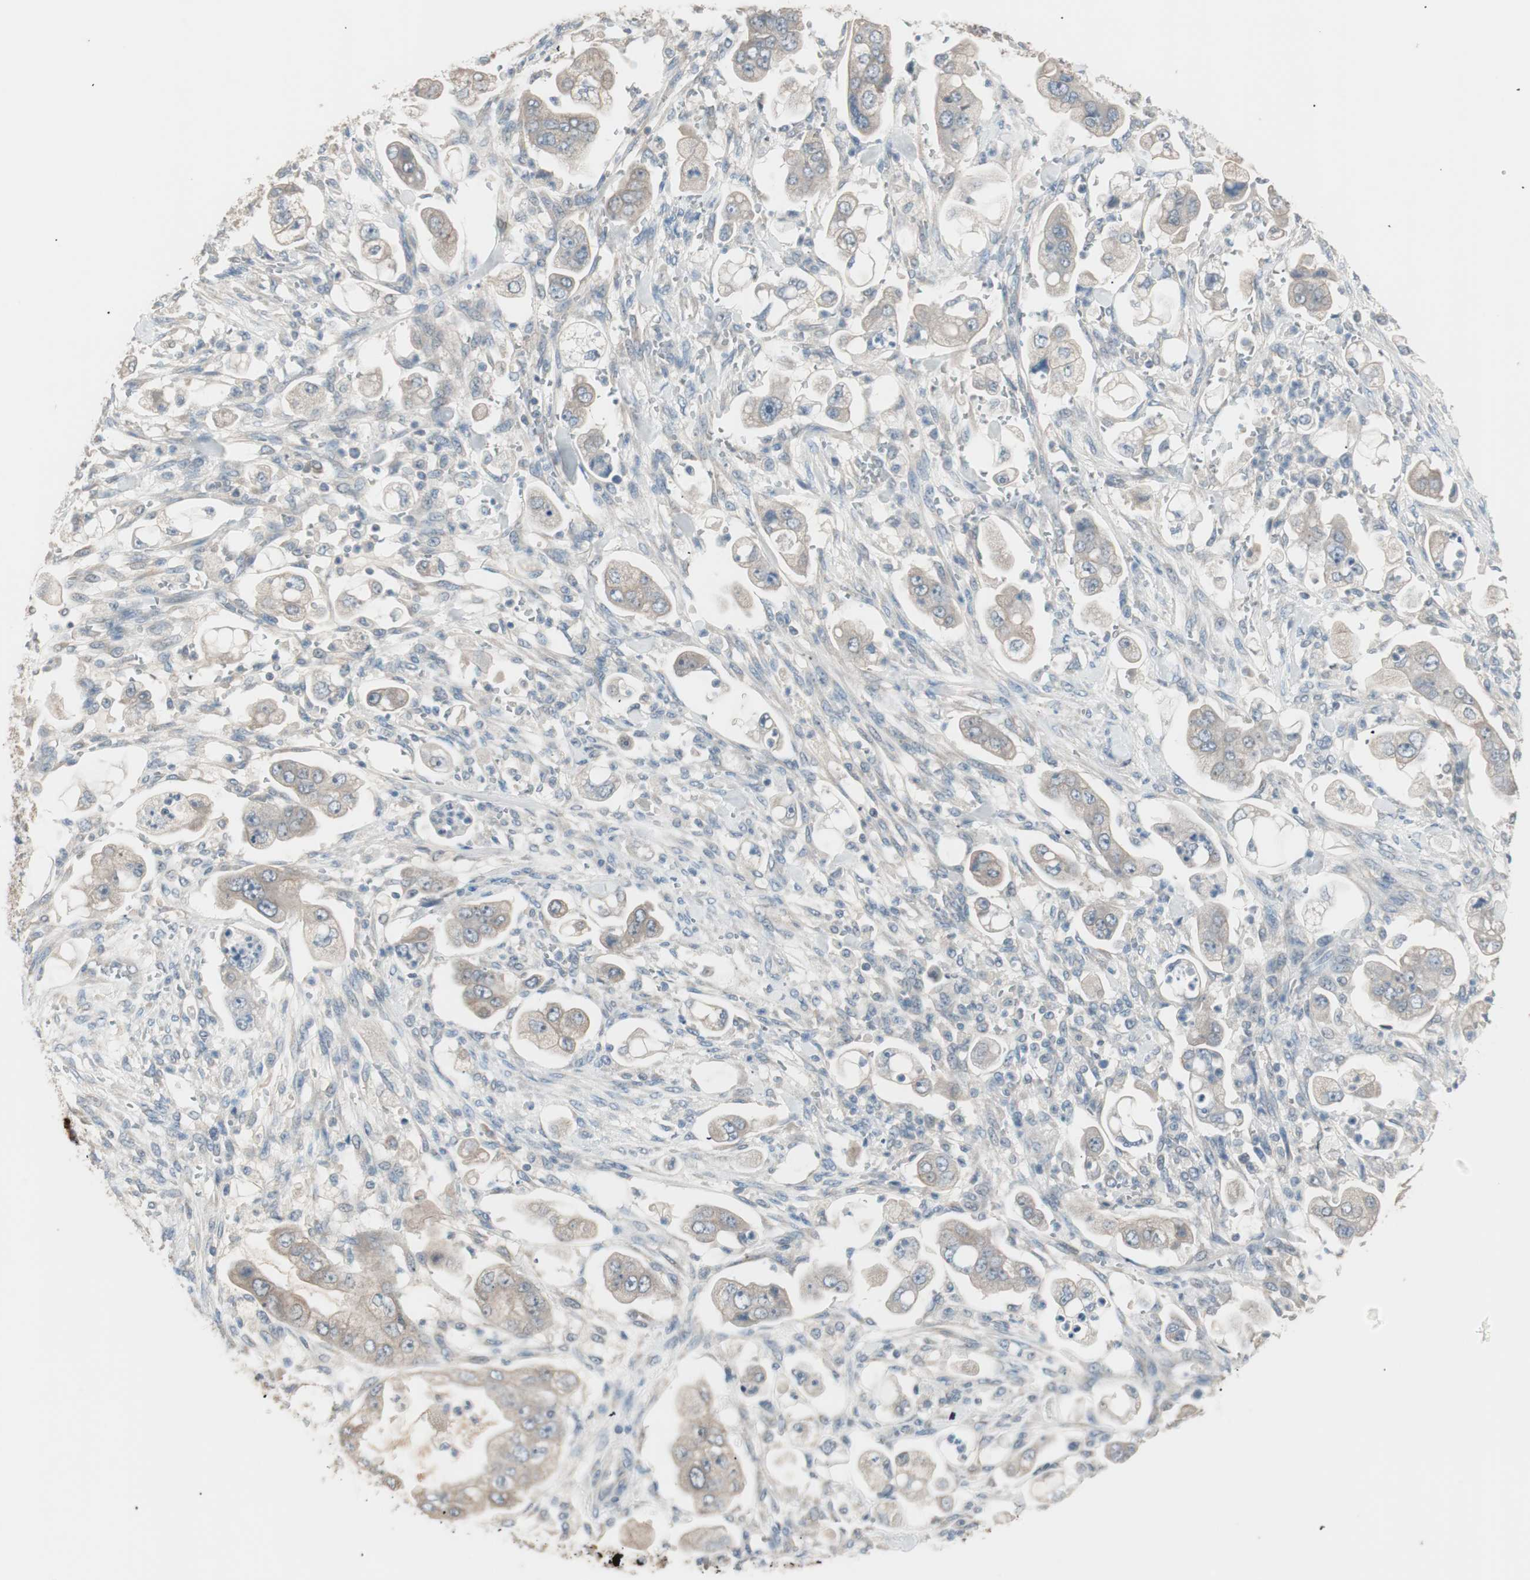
{"staining": {"intensity": "weak", "quantity": "25%-75%", "location": "cytoplasmic/membranous"}, "tissue": "stomach cancer", "cell_type": "Tumor cells", "image_type": "cancer", "snomed": [{"axis": "morphology", "description": "Adenocarcinoma, NOS"}, {"axis": "topography", "description": "Stomach"}], "caption": "DAB immunohistochemical staining of human stomach cancer displays weak cytoplasmic/membranous protein staining in approximately 25%-75% of tumor cells. The staining is performed using DAB brown chromogen to label protein expression. The nuclei are counter-stained blue using hematoxylin.", "gene": "KHK", "patient": {"sex": "male", "age": 62}}